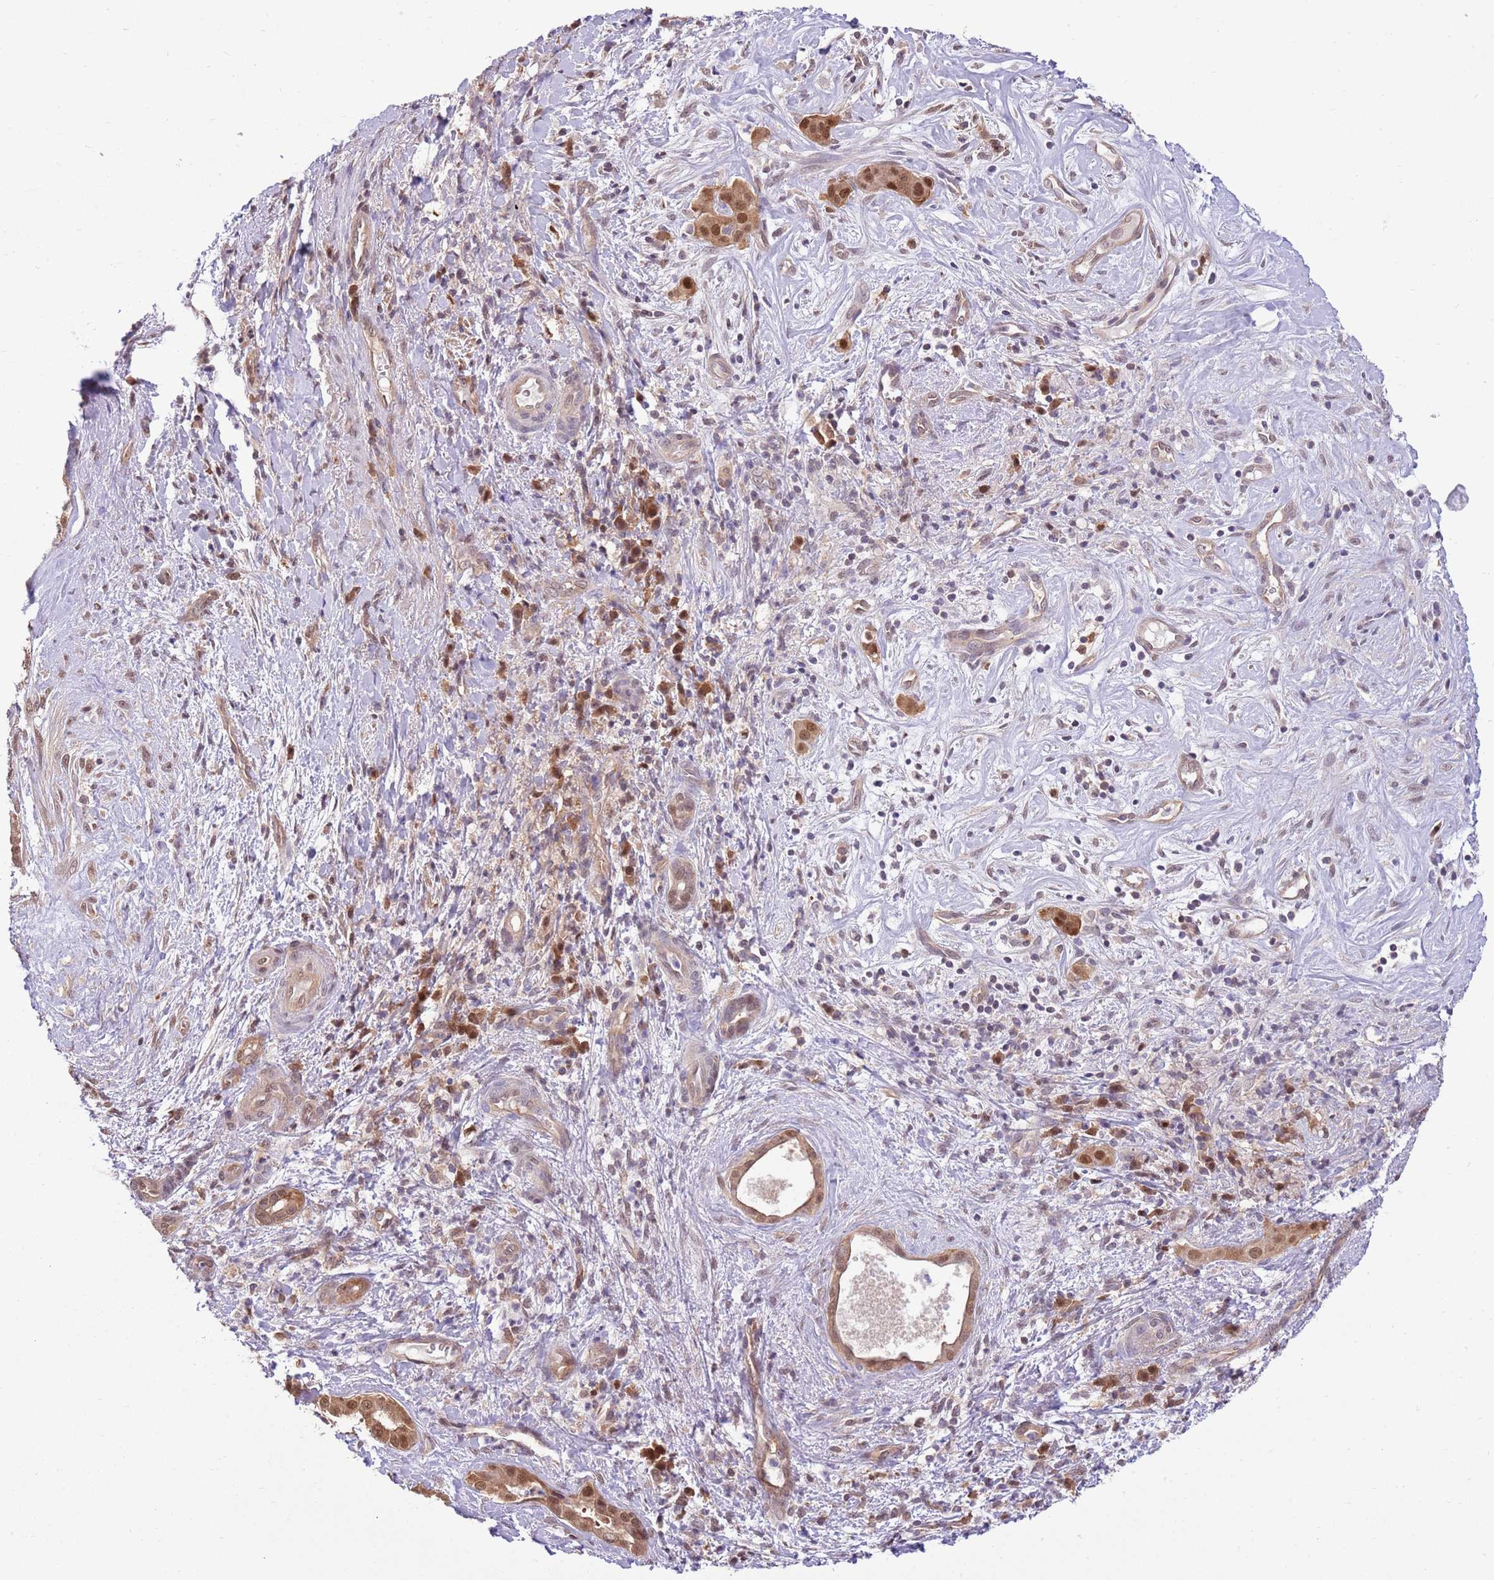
{"staining": {"intensity": "moderate", "quantity": ">75%", "location": "nuclear"}, "tissue": "liver cancer", "cell_type": "Tumor cells", "image_type": "cancer", "snomed": [{"axis": "morphology", "description": "Cholangiocarcinoma"}, {"axis": "topography", "description": "Liver"}], "caption": "Tumor cells exhibit medium levels of moderate nuclear positivity in approximately >75% of cells in human liver cancer (cholangiocarcinoma). Immunohistochemistry stains the protein in brown and the nuclei are stained blue.", "gene": "NSFL1C", "patient": {"sex": "male", "age": 67}}